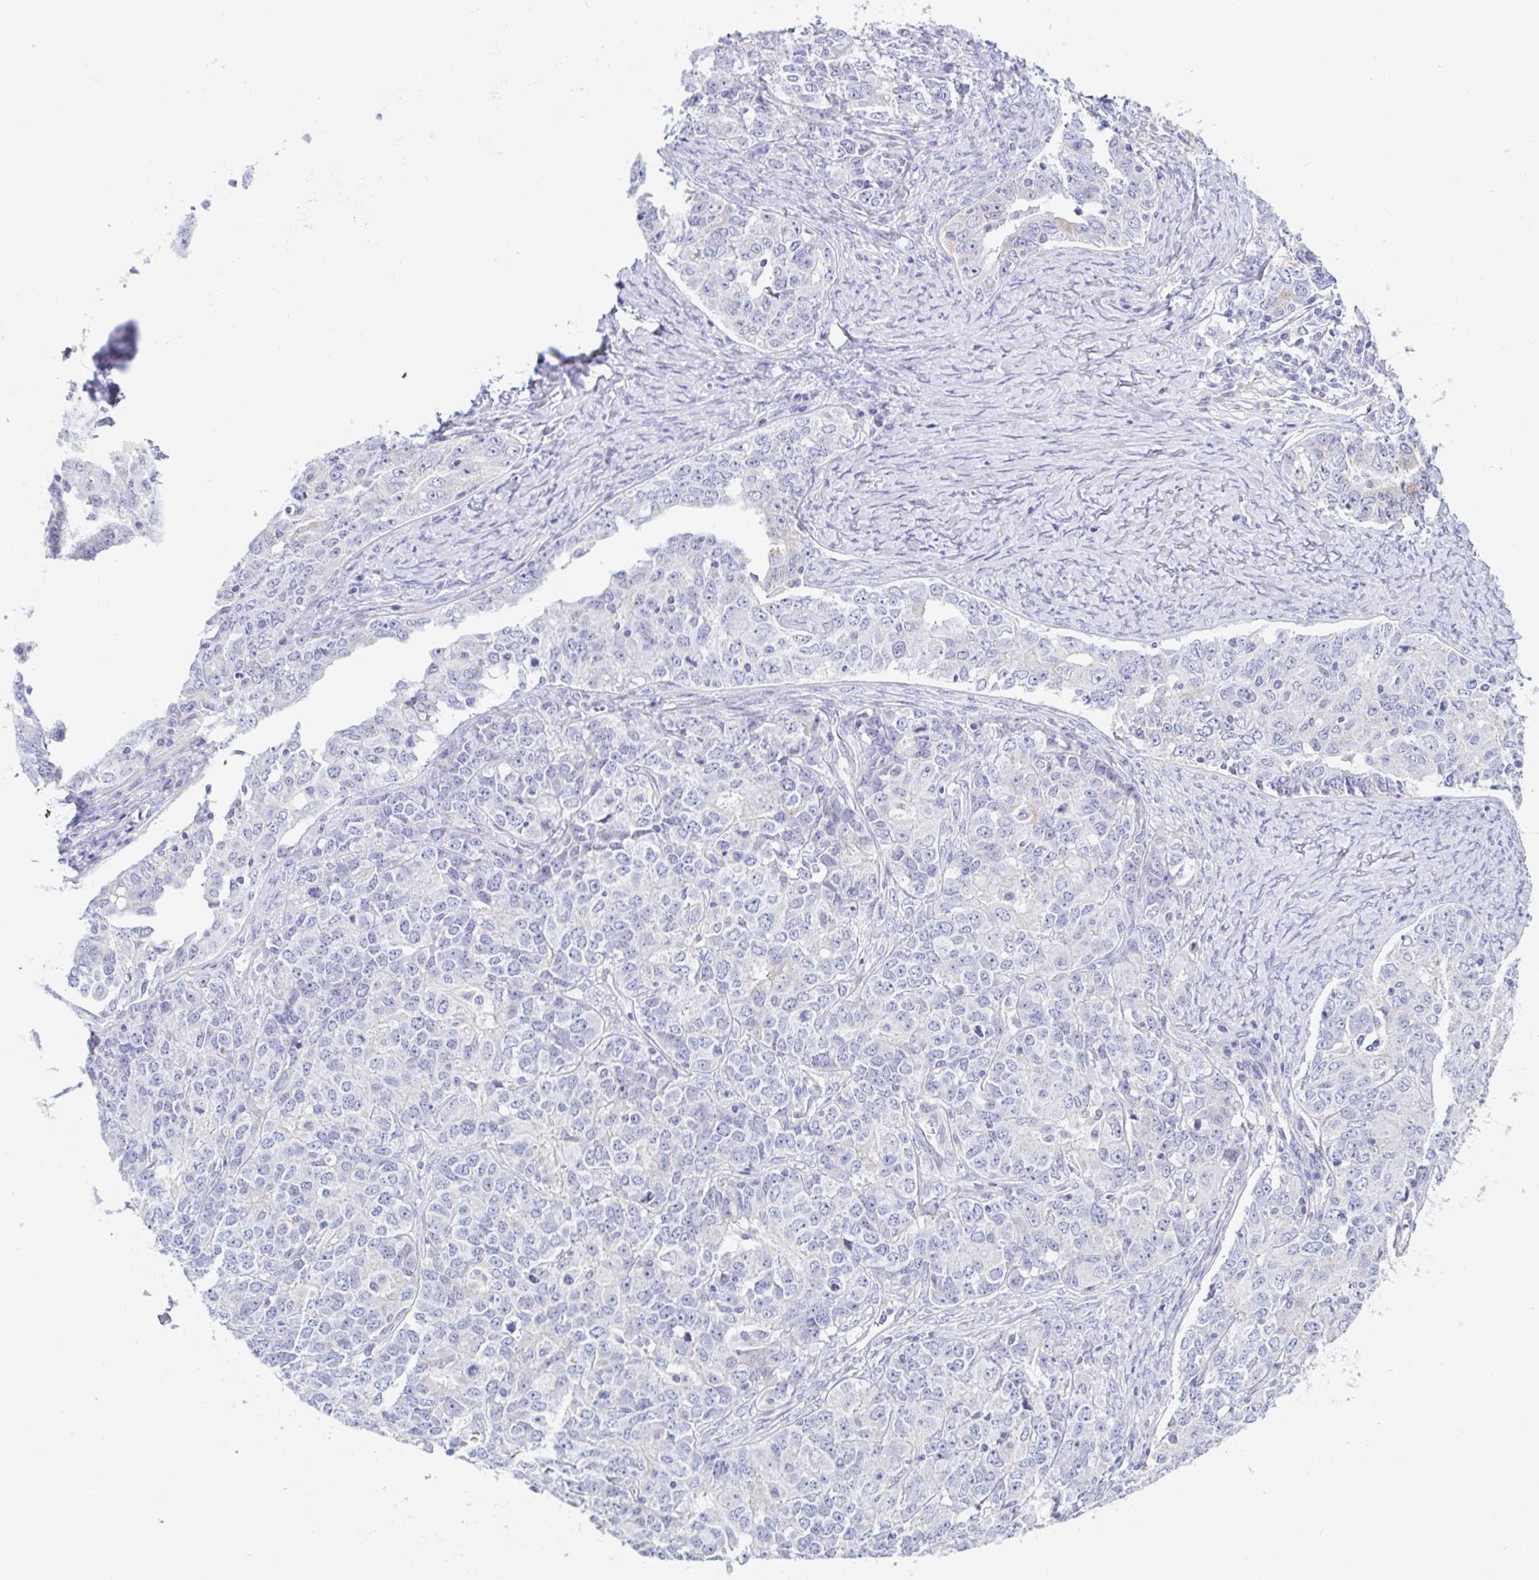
{"staining": {"intensity": "negative", "quantity": "none", "location": "none"}, "tissue": "ovarian cancer", "cell_type": "Tumor cells", "image_type": "cancer", "snomed": [{"axis": "morphology", "description": "Carcinoma, endometroid"}, {"axis": "topography", "description": "Ovary"}], "caption": "This is a image of immunohistochemistry (IHC) staining of endometroid carcinoma (ovarian), which shows no expression in tumor cells.", "gene": "OR6N2", "patient": {"sex": "female", "age": 62}}